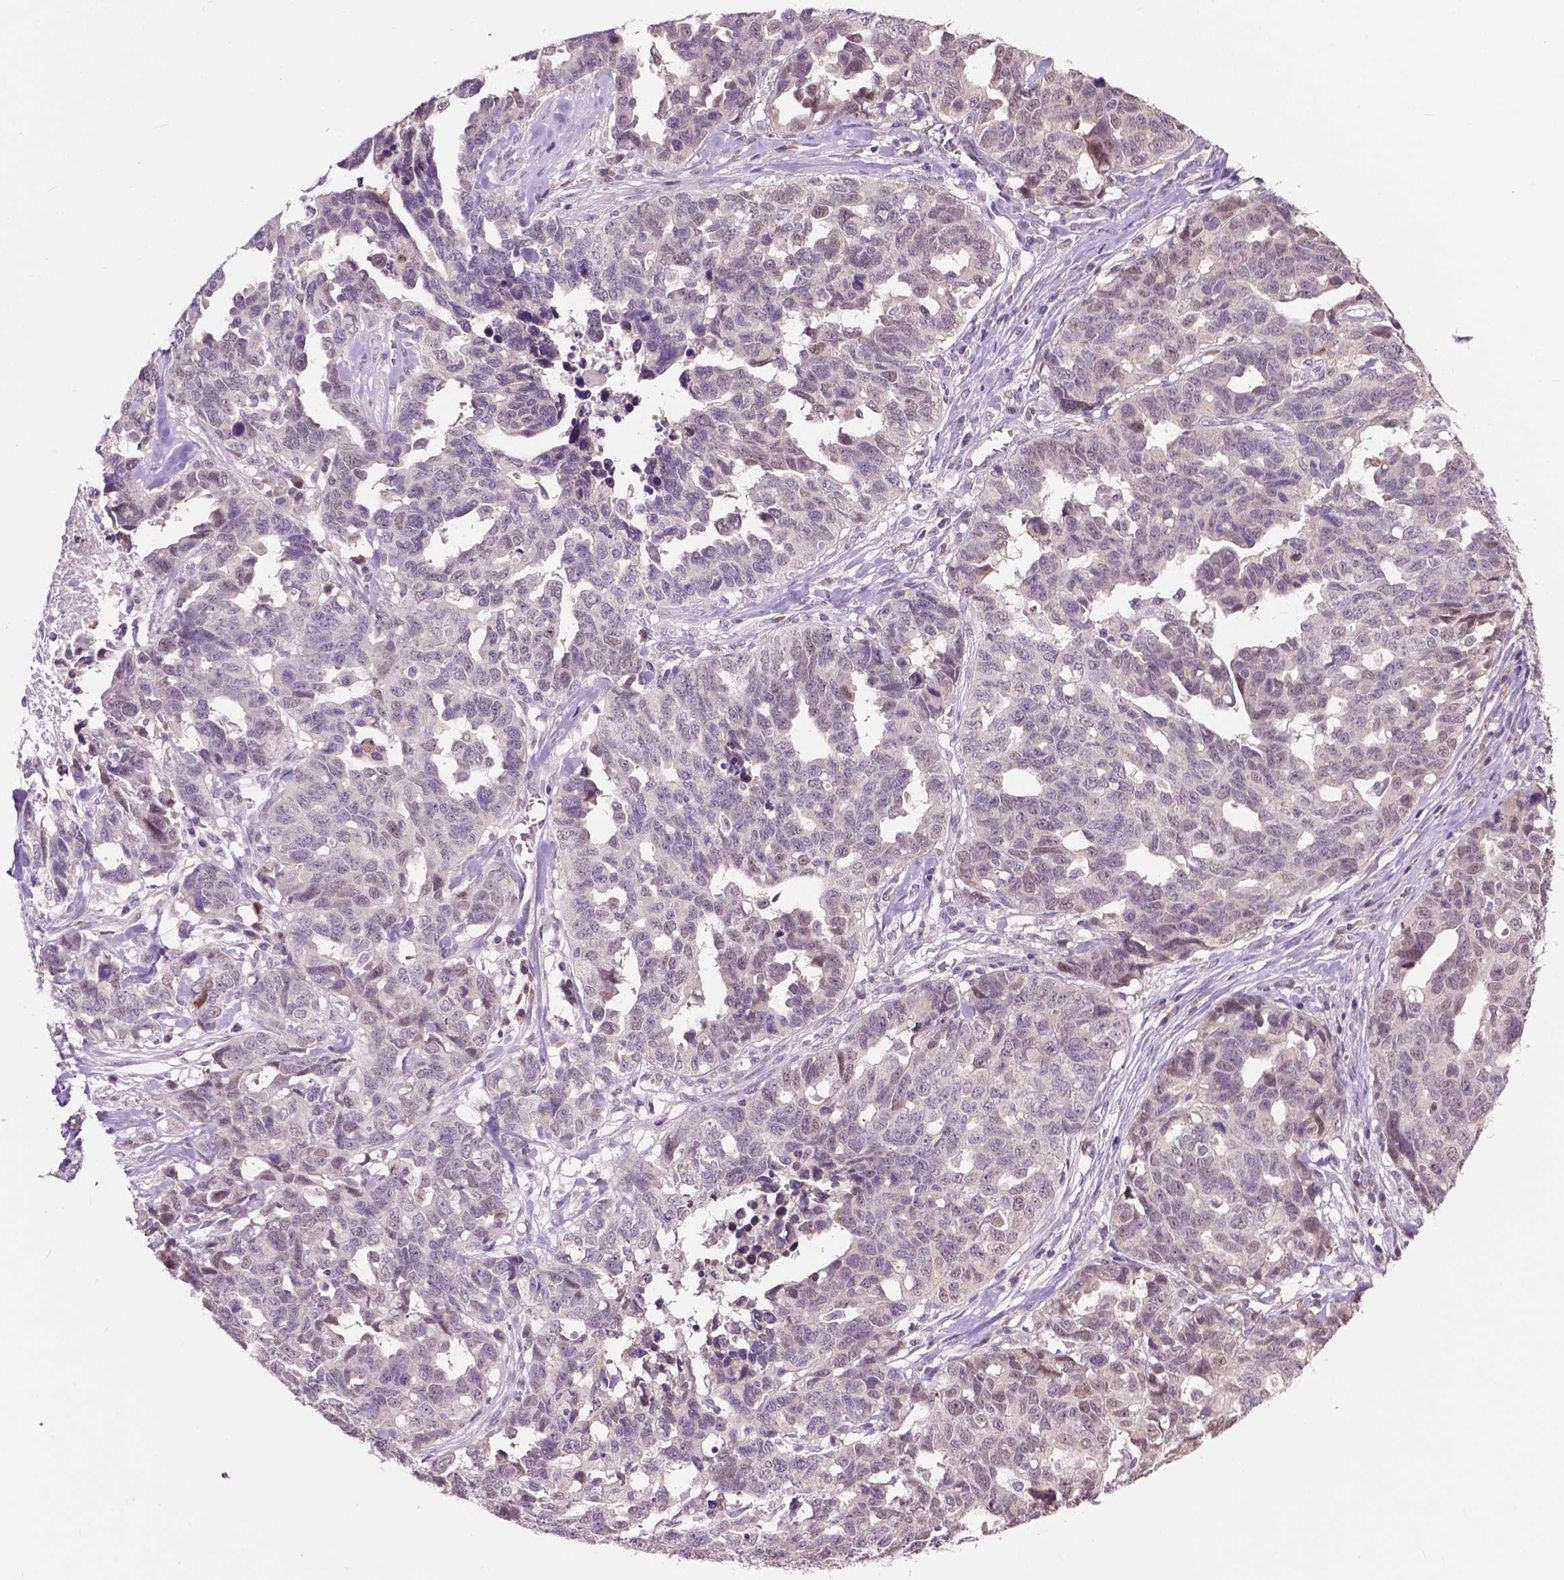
{"staining": {"intensity": "weak", "quantity": "25%-75%", "location": "nuclear"}, "tissue": "ovarian cancer", "cell_type": "Tumor cells", "image_type": "cancer", "snomed": [{"axis": "morphology", "description": "Cystadenocarcinoma, serous, NOS"}, {"axis": "topography", "description": "Ovary"}], "caption": "Protein analysis of ovarian serous cystadenocarcinoma tissue shows weak nuclear staining in approximately 25%-75% of tumor cells. The protein is shown in brown color, while the nuclei are stained blue.", "gene": "TTC9B", "patient": {"sex": "female", "age": 69}}